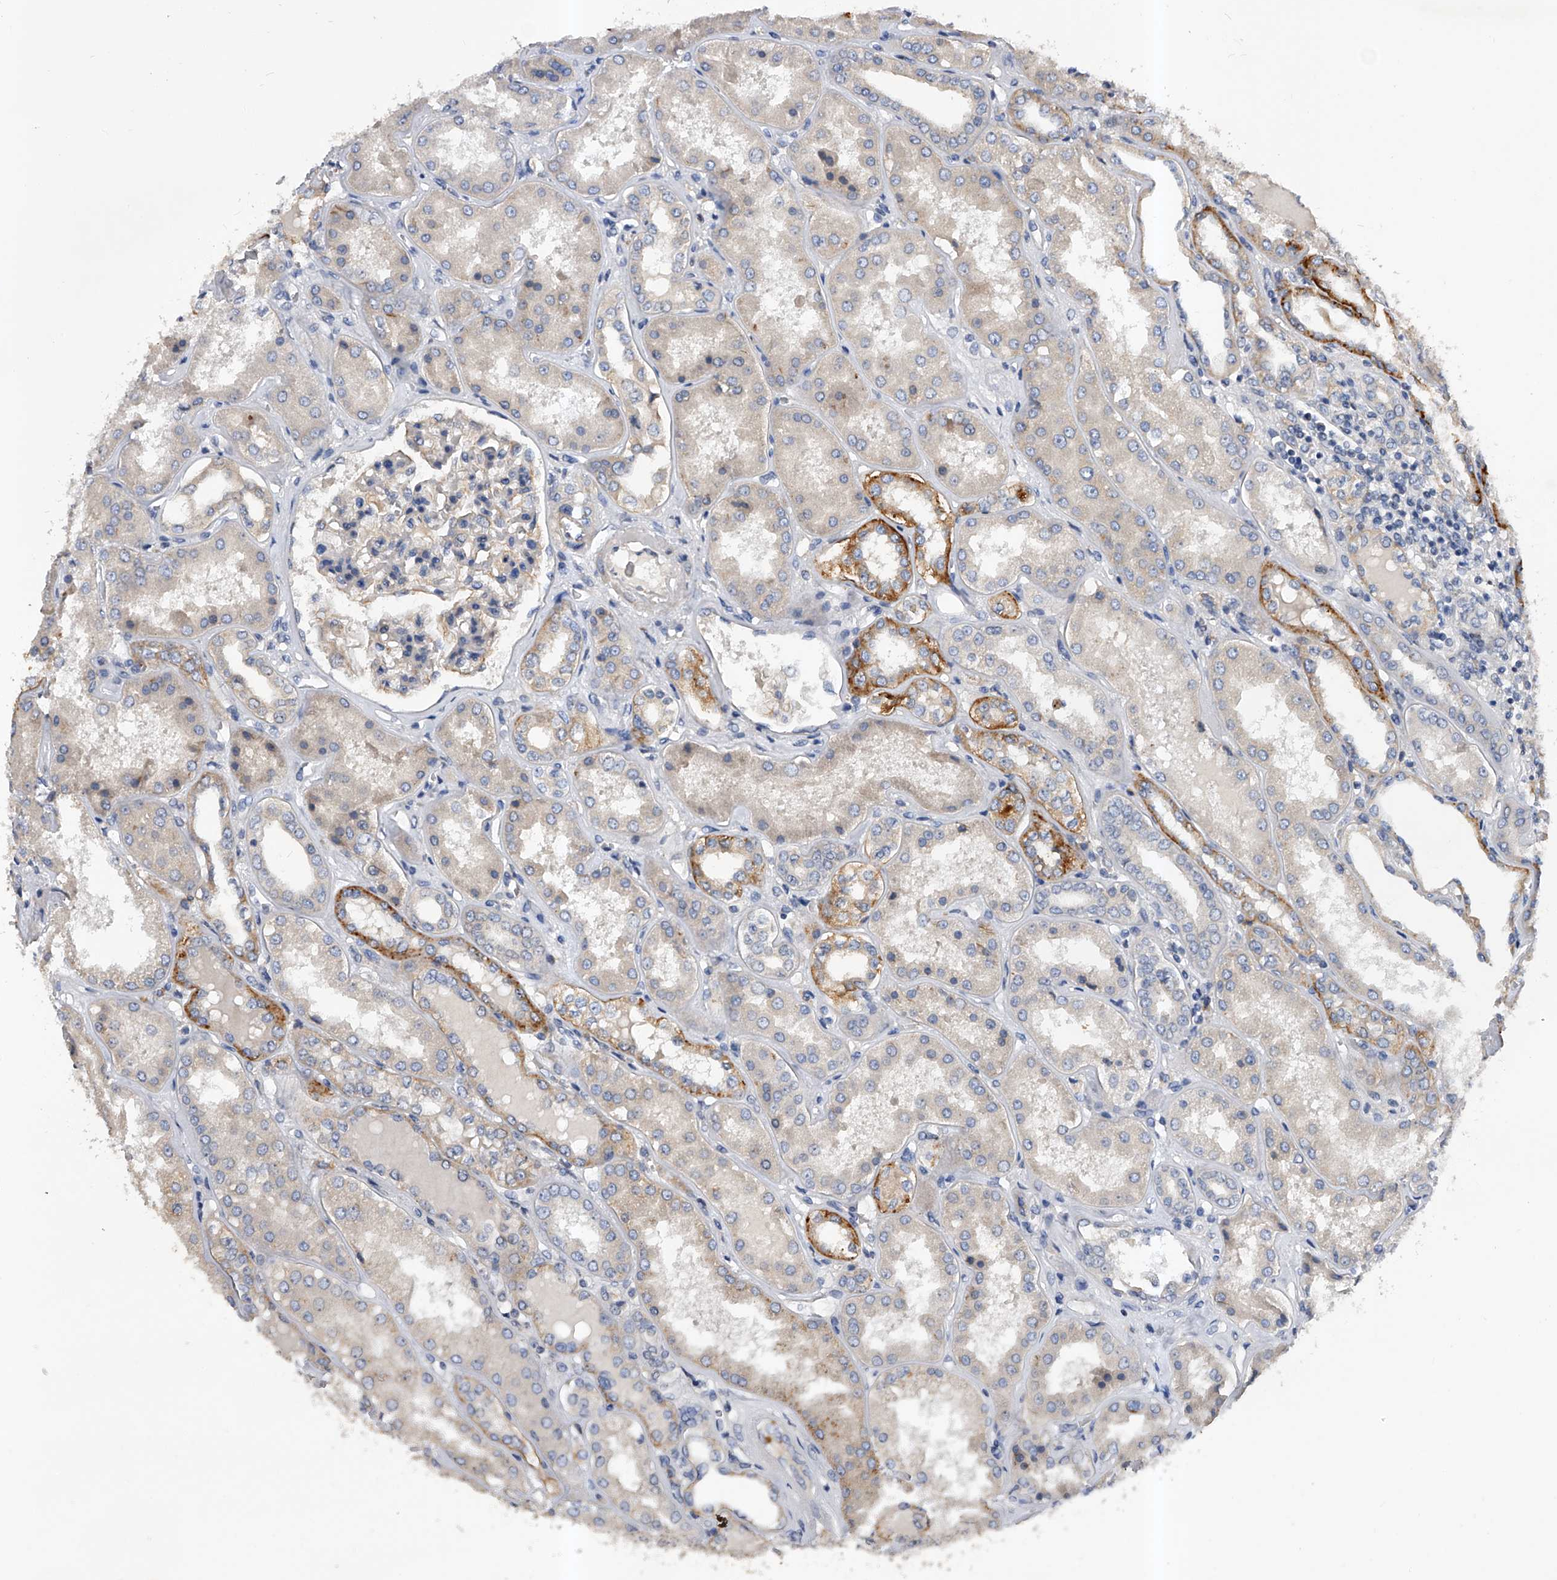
{"staining": {"intensity": "negative", "quantity": "none", "location": "none"}, "tissue": "kidney", "cell_type": "Cells in glomeruli", "image_type": "normal", "snomed": [{"axis": "morphology", "description": "Normal tissue, NOS"}, {"axis": "topography", "description": "Kidney"}], "caption": "Kidney stained for a protein using immunohistochemistry demonstrates no staining cells in glomeruli.", "gene": "ARL4C", "patient": {"sex": "female", "age": 56}}